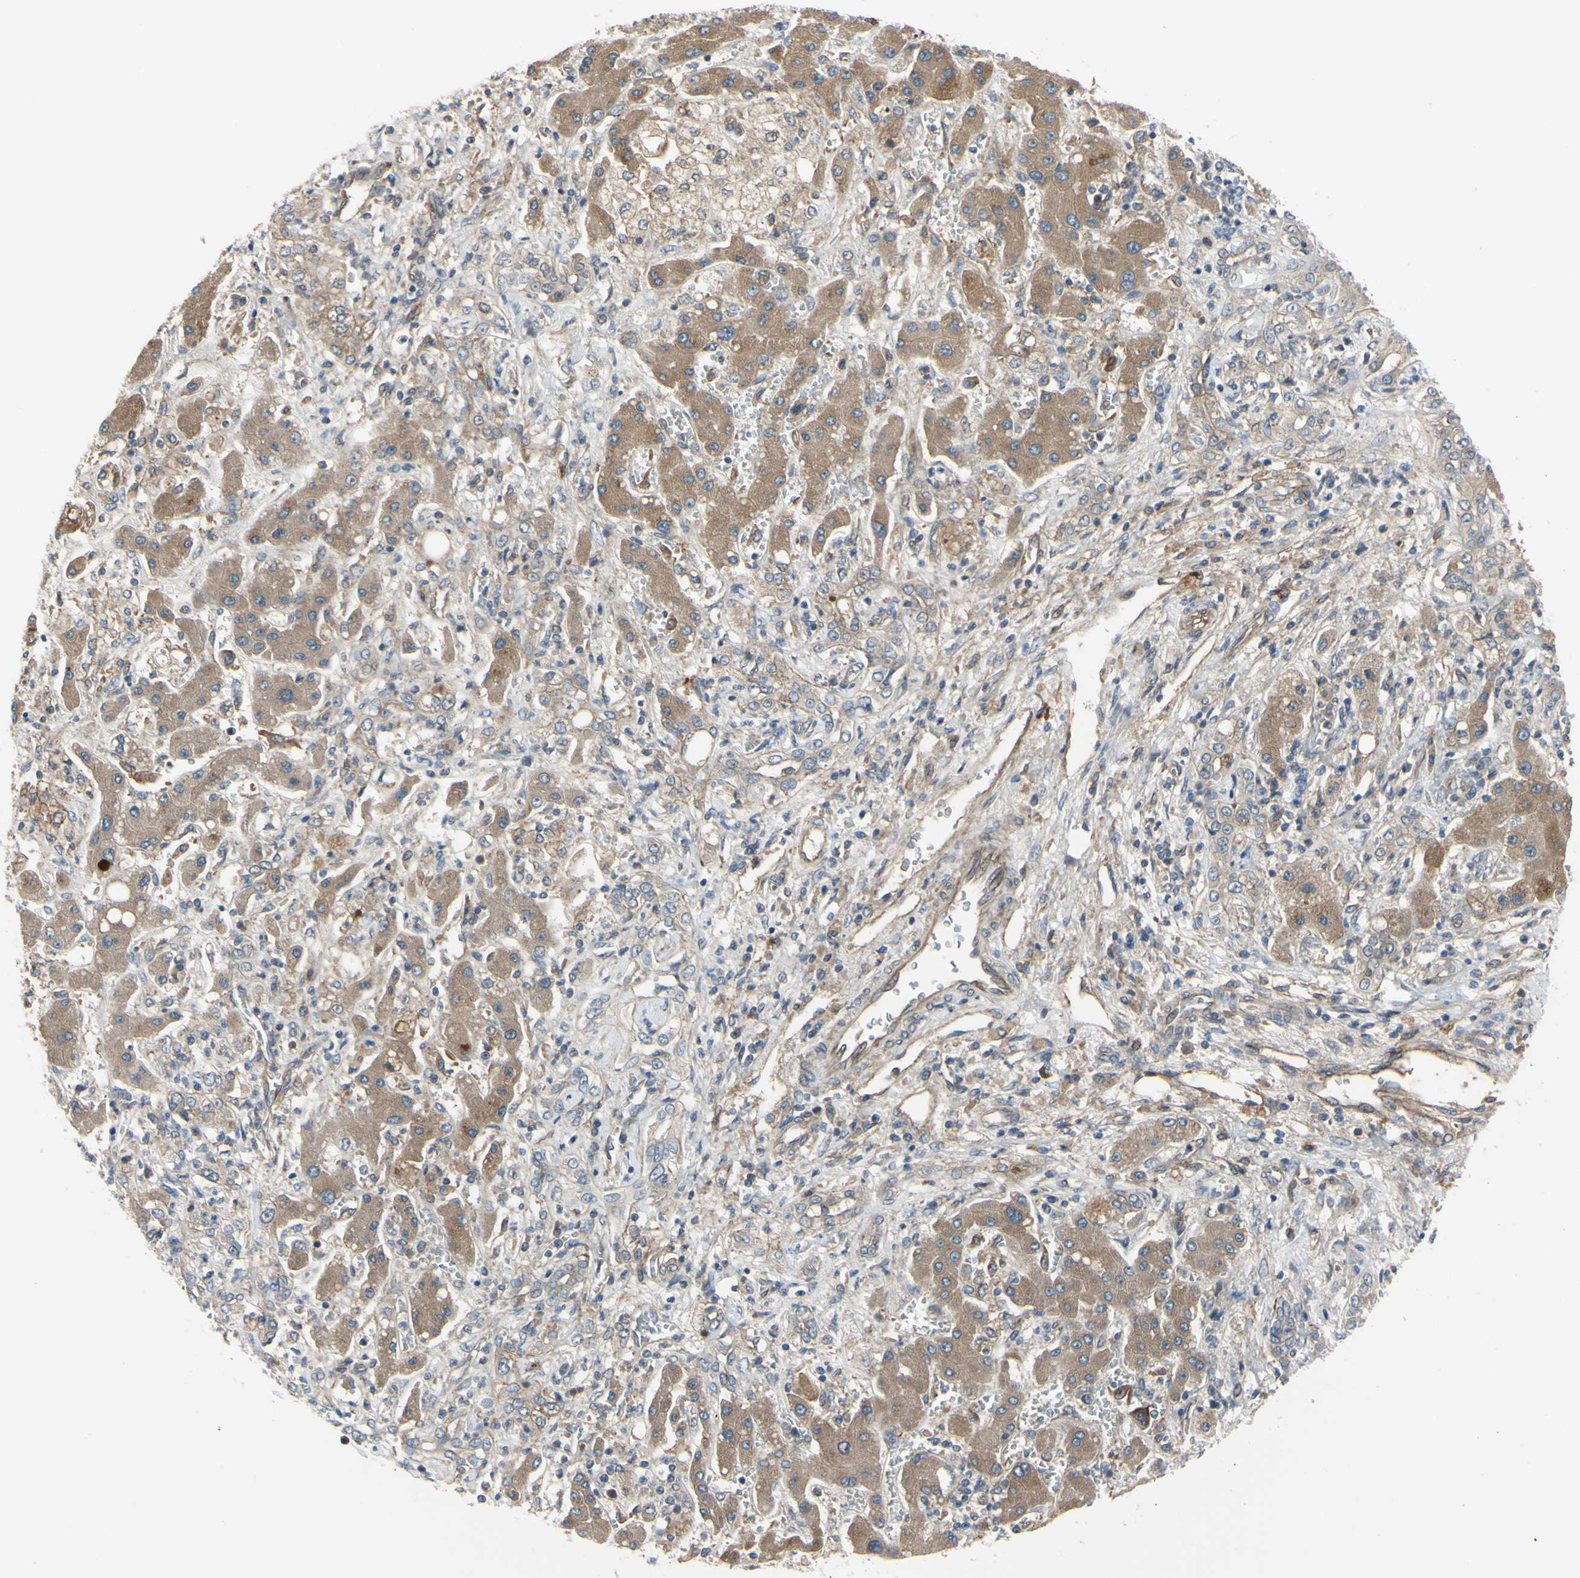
{"staining": {"intensity": "weak", "quantity": ">75%", "location": "cytoplasmic/membranous"}, "tissue": "liver cancer", "cell_type": "Tumor cells", "image_type": "cancer", "snomed": [{"axis": "morphology", "description": "Cholangiocarcinoma"}, {"axis": "topography", "description": "Liver"}], "caption": "Immunohistochemical staining of liver cholangiocarcinoma exhibits low levels of weak cytoplasmic/membranous protein expression in about >75% of tumor cells.", "gene": "COMMD9", "patient": {"sex": "male", "age": 50}}